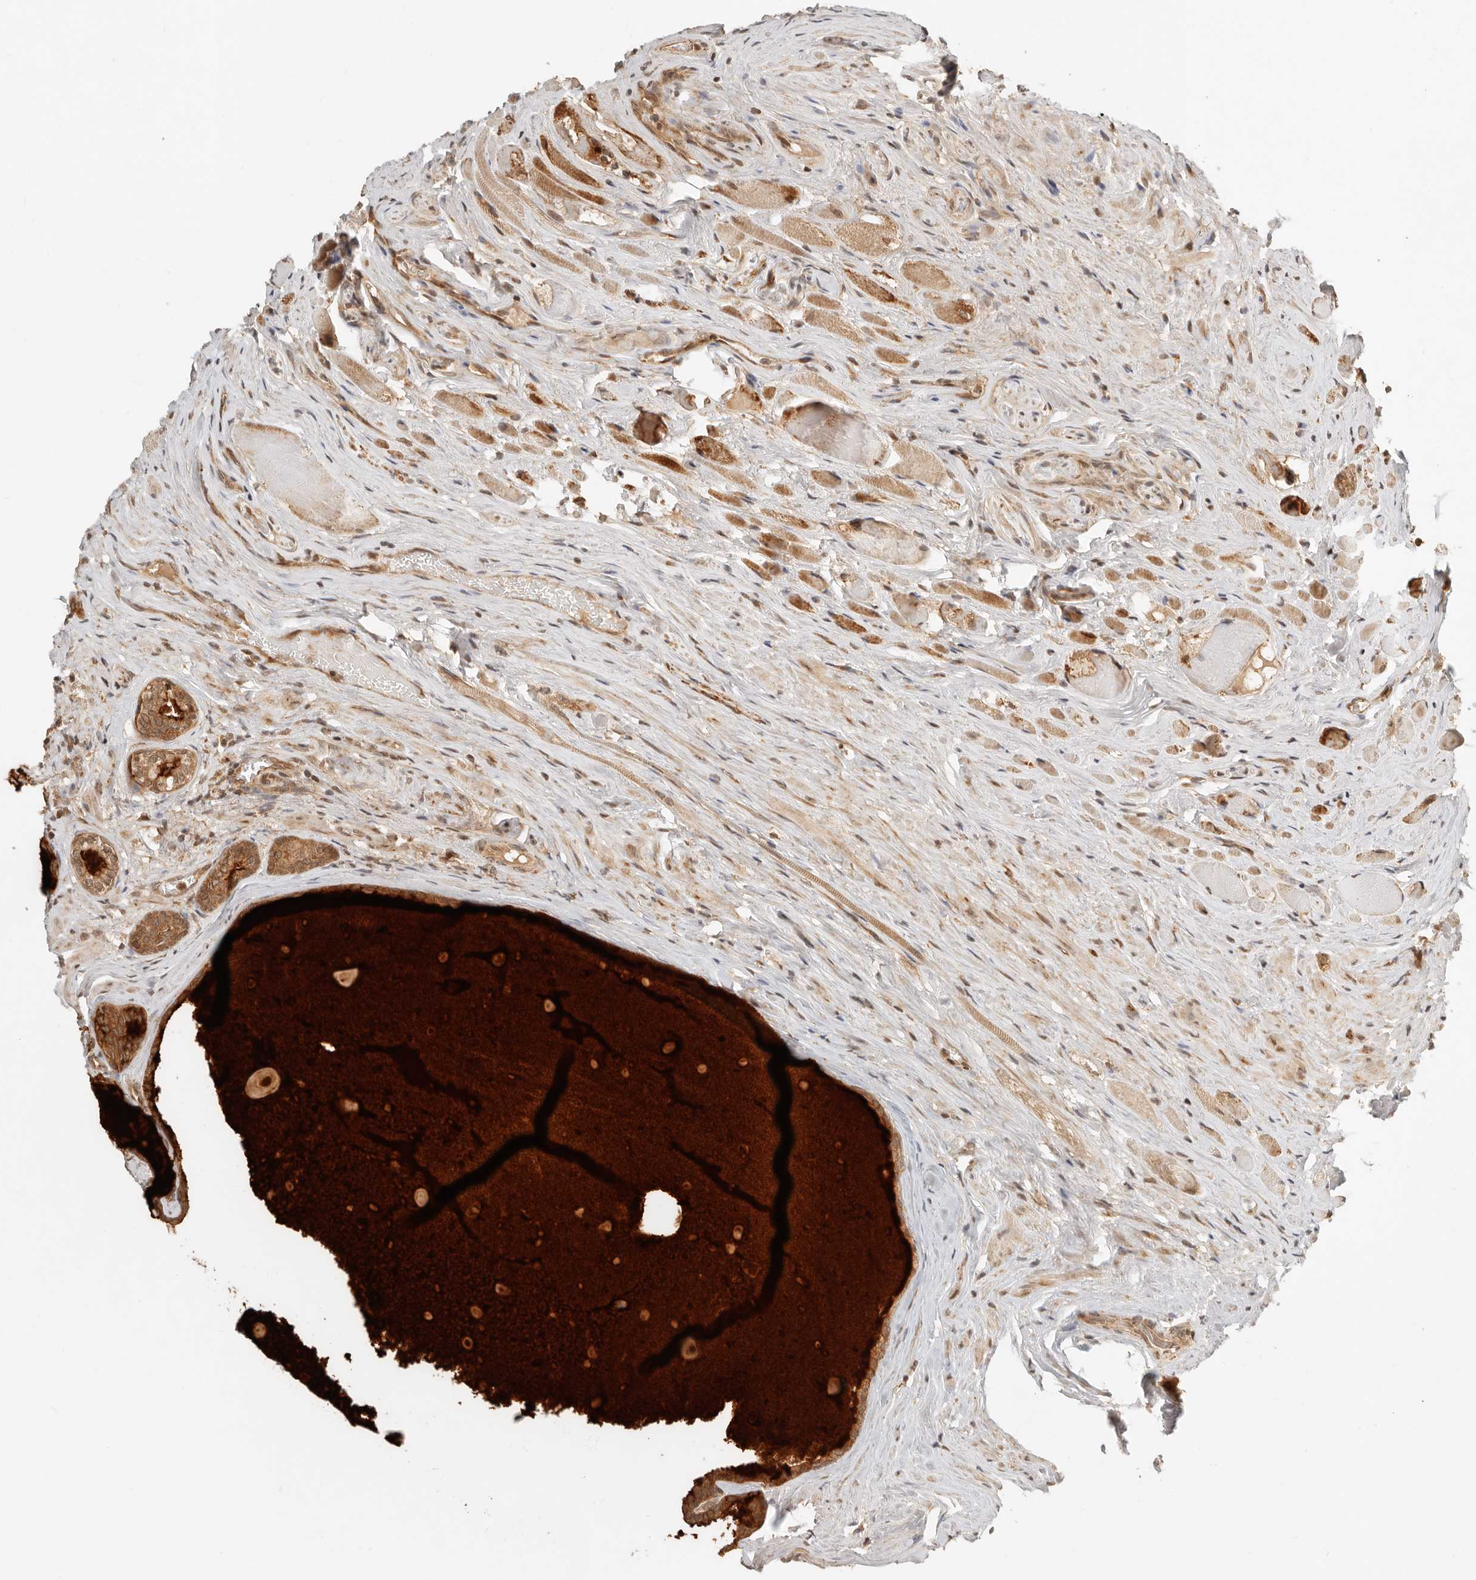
{"staining": {"intensity": "moderate", "quantity": ">75%", "location": "cytoplasmic/membranous"}, "tissue": "prostate cancer", "cell_type": "Tumor cells", "image_type": "cancer", "snomed": [{"axis": "morphology", "description": "Adenocarcinoma, Low grade"}, {"axis": "topography", "description": "Prostate"}], "caption": "There is medium levels of moderate cytoplasmic/membranous staining in tumor cells of adenocarcinoma (low-grade) (prostate), as demonstrated by immunohistochemical staining (brown color).", "gene": "BAALC", "patient": {"sex": "male", "age": 72}}